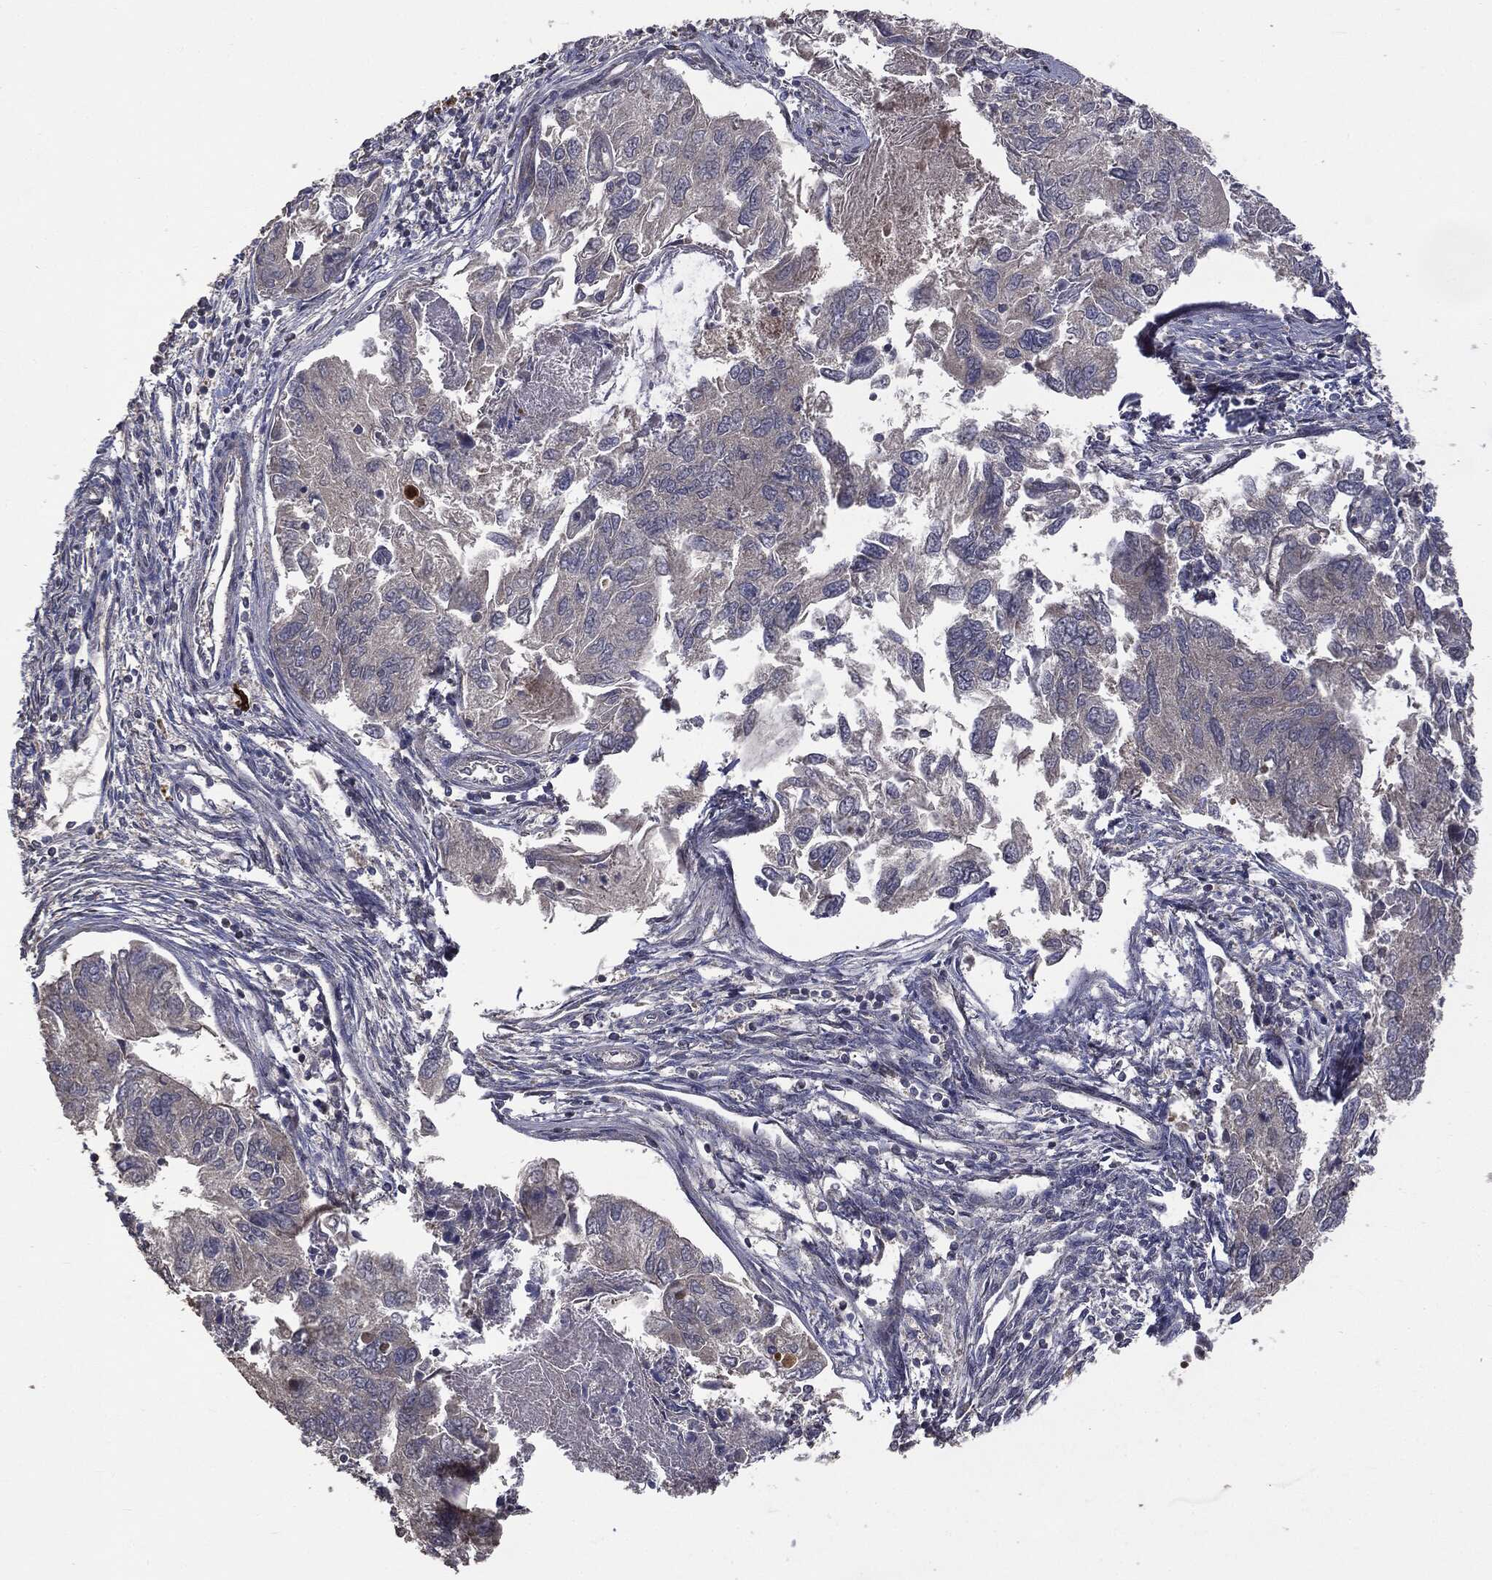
{"staining": {"intensity": "negative", "quantity": "none", "location": "none"}, "tissue": "endometrial cancer", "cell_type": "Tumor cells", "image_type": "cancer", "snomed": [{"axis": "morphology", "description": "Carcinoma, NOS"}, {"axis": "topography", "description": "Uterus"}], "caption": "Immunohistochemistry (IHC) of human endometrial cancer (carcinoma) shows no staining in tumor cells.", "gene": "MTOR", "patient": {"sex": "female", "age": 76}}